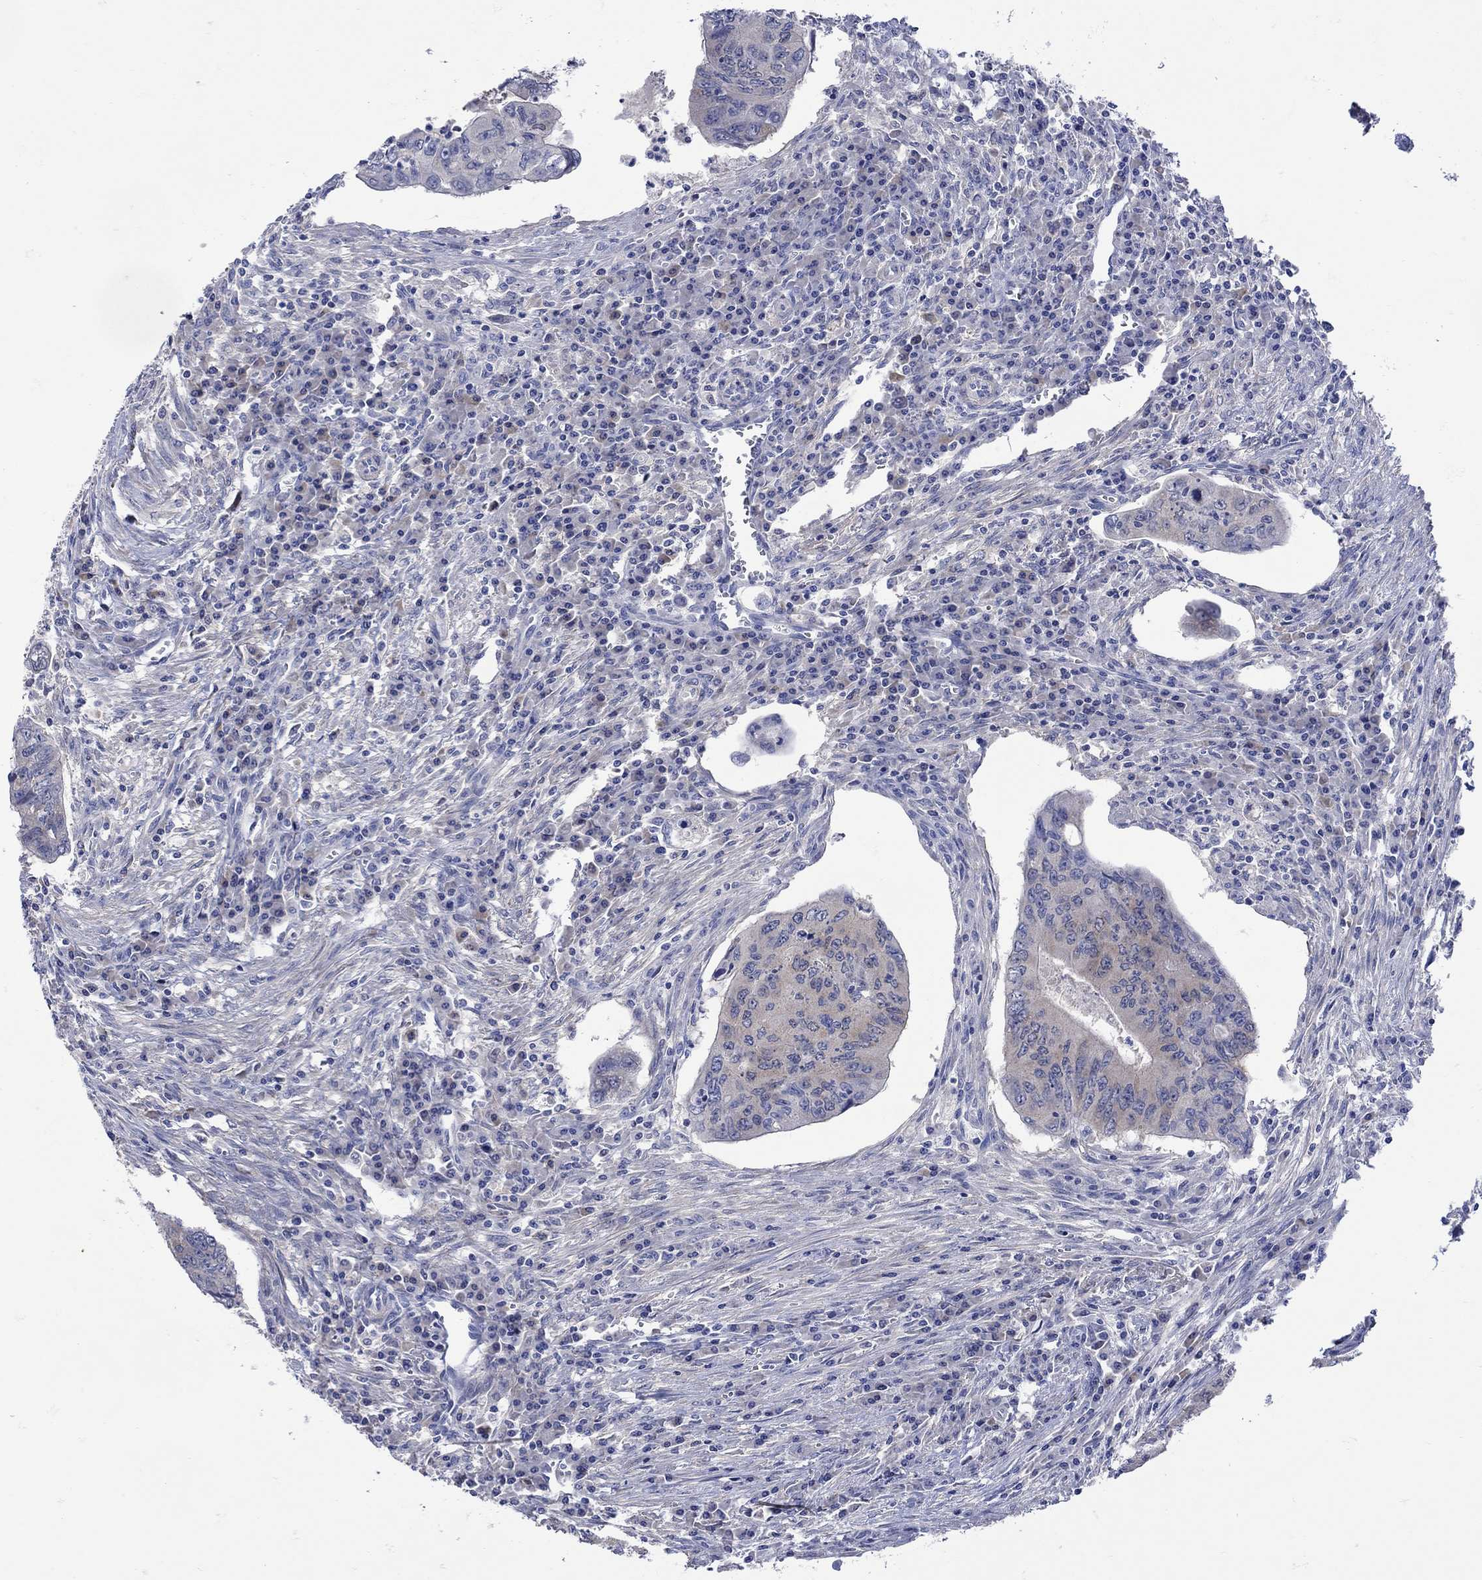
{"staining": {"intensity": "negative", "quantity": "none", "location": "none"}, "tissue": "colorectal cancer", "cell_type": "Tumor cells", "image_type": "cancer", "snomed": [{"axis": "morphology", "description": "Adenocarcinoma, NOS"}, {"axis": "topography", "description": "Colon"}], "caption": "IHC image of human colorectal adenocarcinoma stained for a protein (brown), which shows no staining in tumor cells. (Immunohistochemistry (ihc), brightfield microscopy, high magnification).", "gene": "MSI1", "patient": {"sex": "male", "age": 53}}